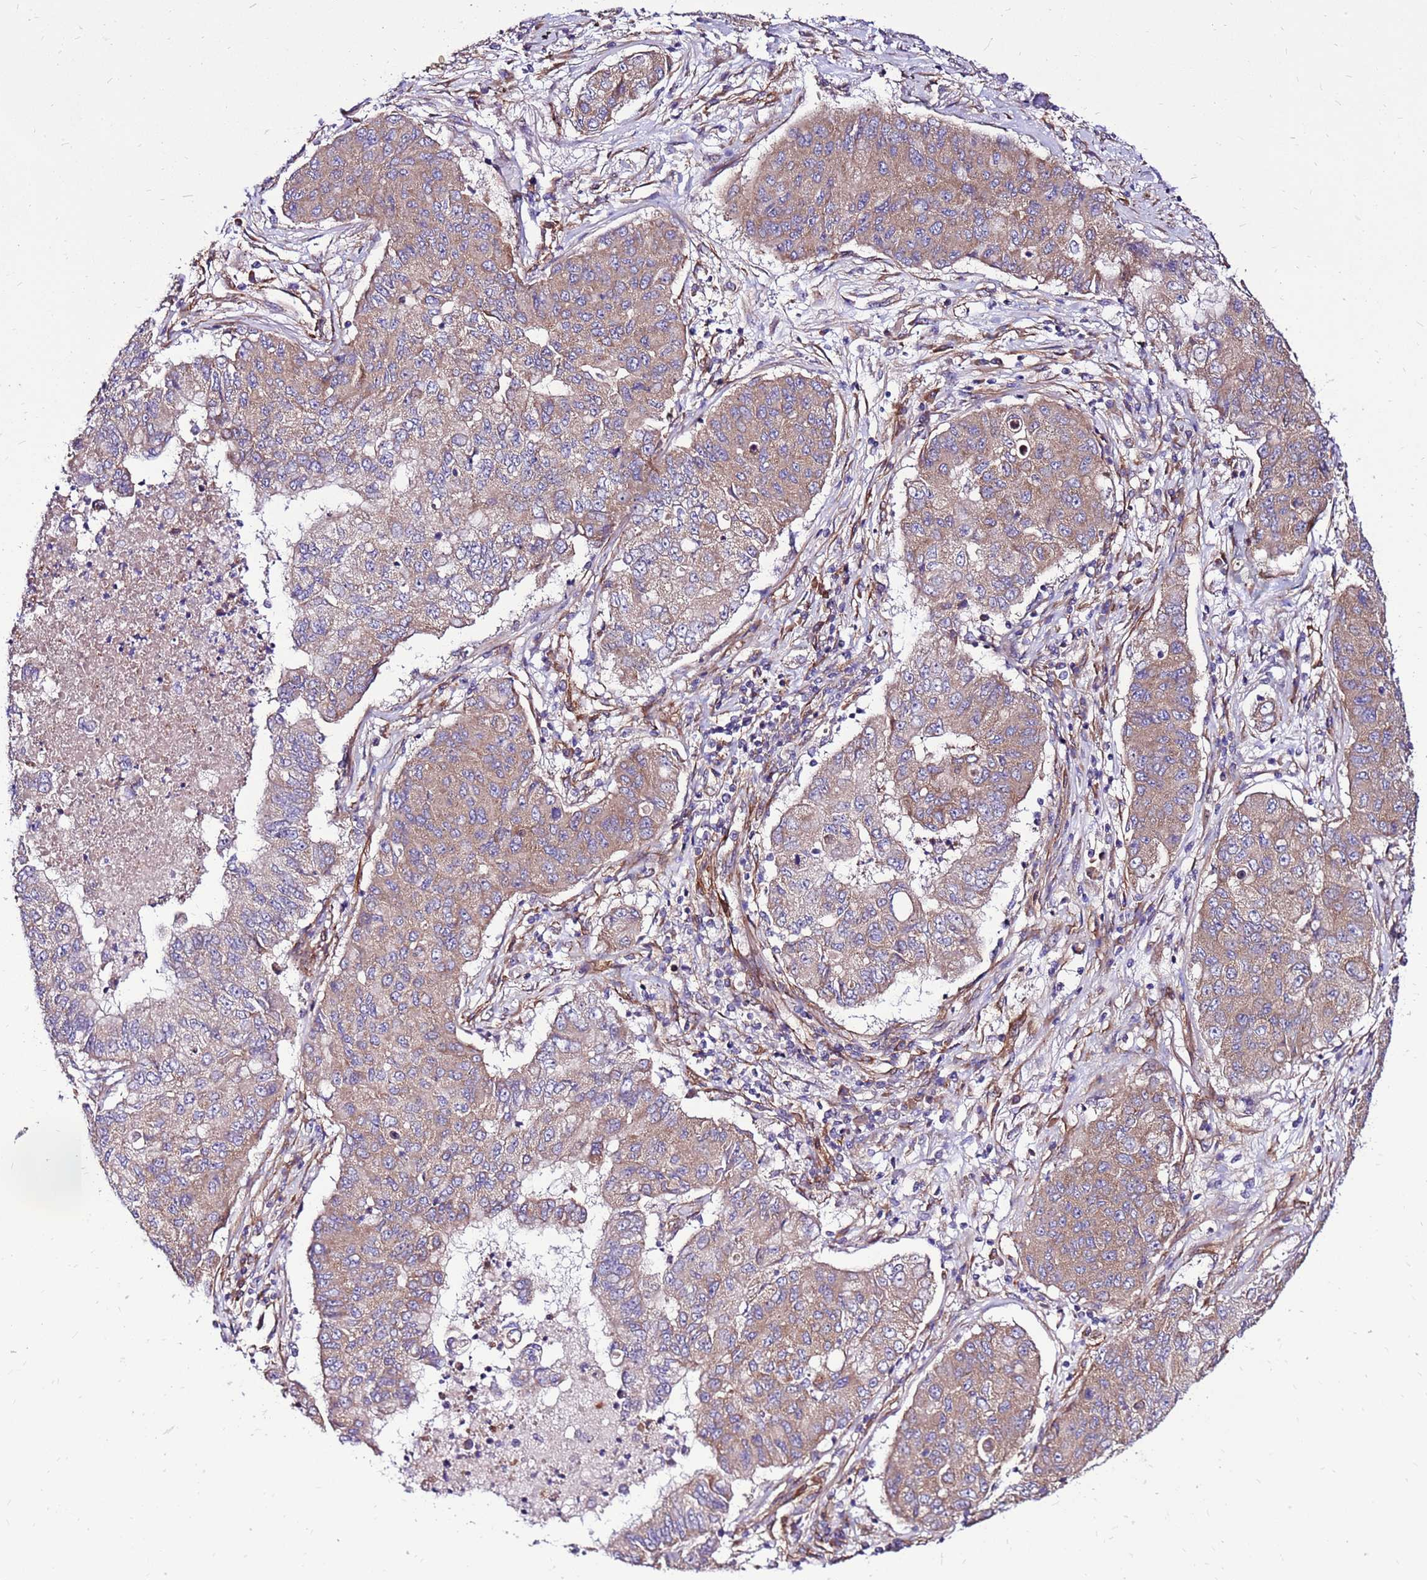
{"staining": {"intensity": "moderate", "quantity": ">75%", "location": "cytoplasmic/membranous"}, "tissue": "lung cancer", "cell_type": "Tumor cells", "image_type": "cancer", "snomed": [{"axis": "morphology", "description": "Squamous cell carcinoma, NOS"}, {"axis": "topography", "description": "Lung"}], "caption": "A medium amount of moderate cytoplasmic/membranous expression is appreciated in approximately >75% of tumor cells in squamous cell carcinoma (lung) tissue.", "gene": "EI24", "patient": {"sex": "male", "age": 74}}